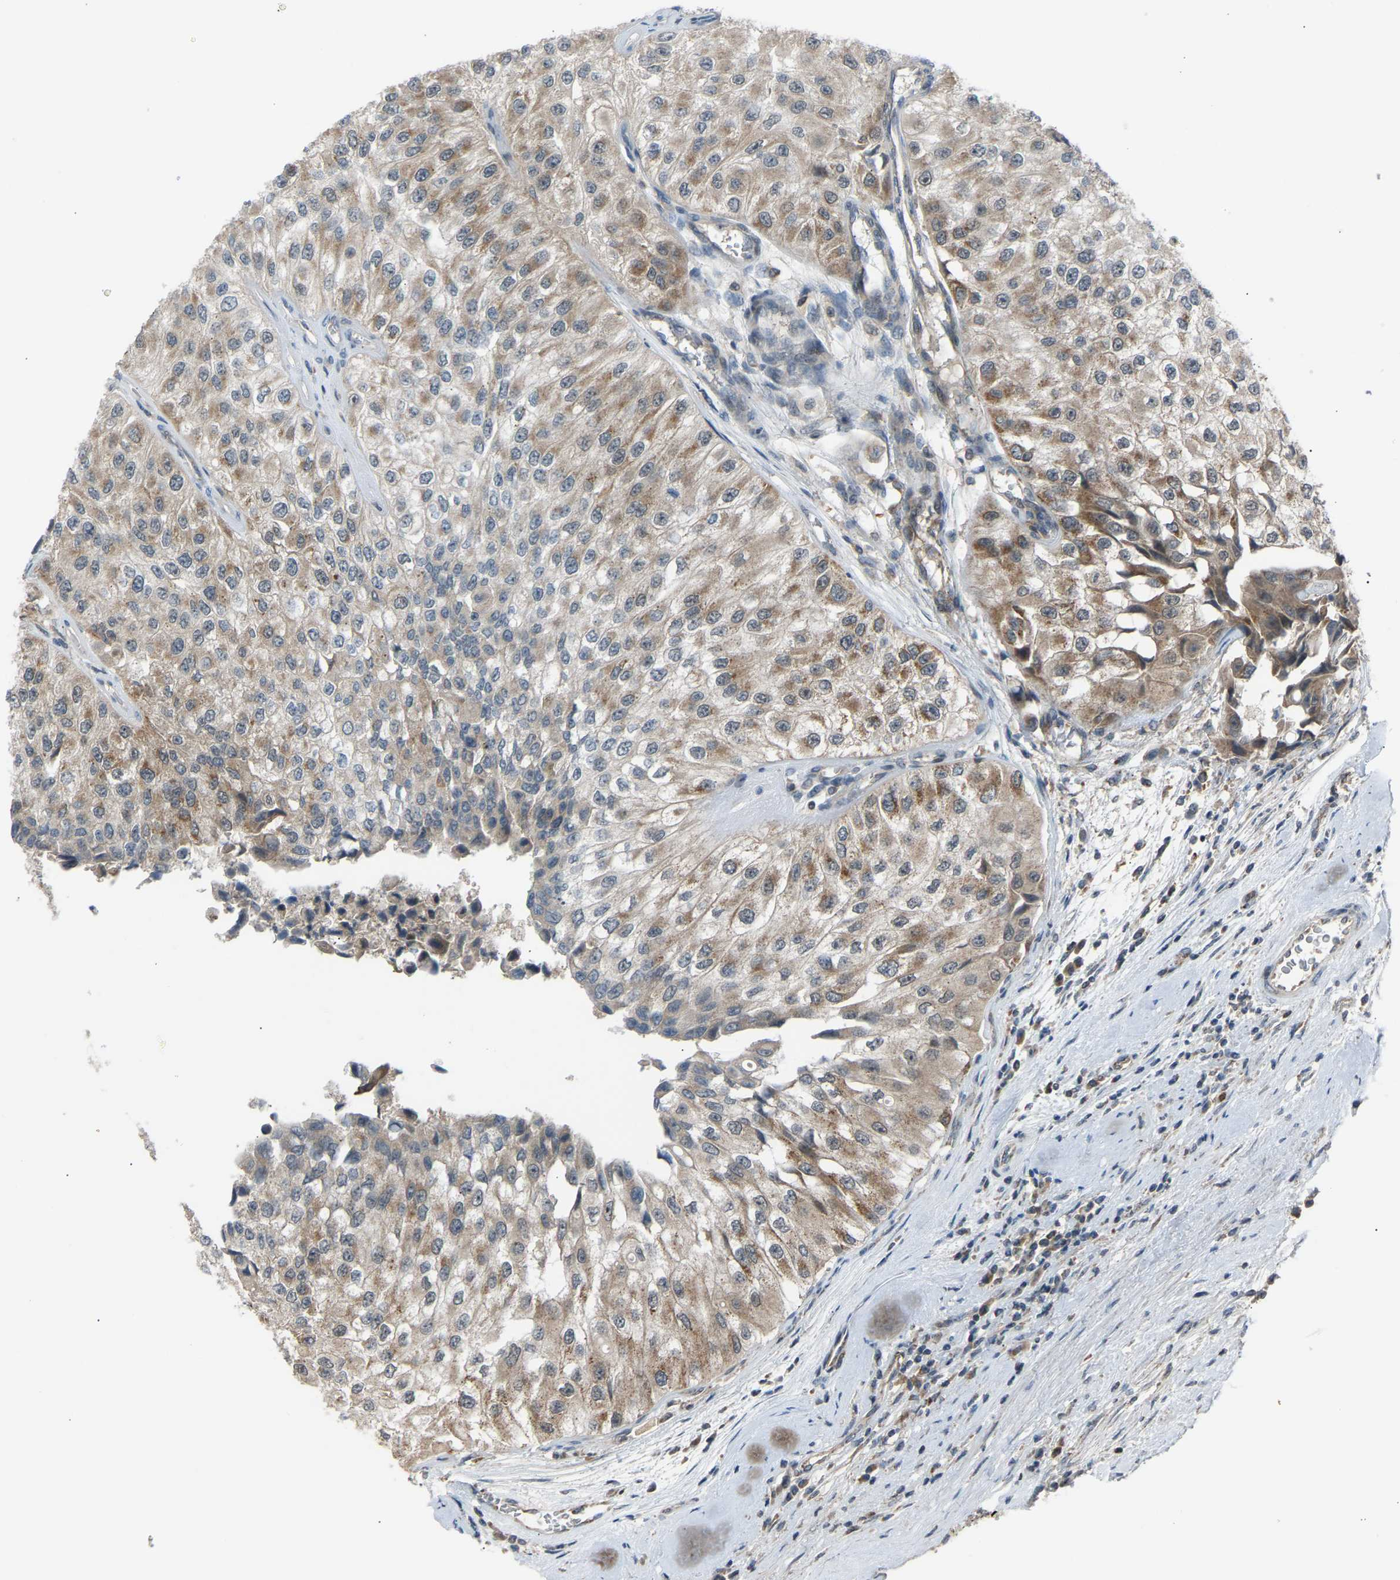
{"staining": {"intensity": "weak", "quantity": "25%-75%", "location": "cytoplasmic/membranous"}, "tissue": "urothelial cancer", "cell_type": "Tumor cells", "image_type": "cancer", "snomed": [{"axis": "morphology", "description": "Urothelial carcinoma, High grade"}, {"axis": "topography", "description": "Kidney"}, {"axis": "topography", "description": "Urinary bladder"}], "caption": "Protein staining demonstrates weak cytoplasmic/membranous expression in approximately 25%-75% of tumor cells in urothelial carcinoma (high-grade). (brown staining indicates protein expression, while blue staining denotes nuclei).", "gene": "SLIRP", "patient": {"sex": "male", "age": 77}}